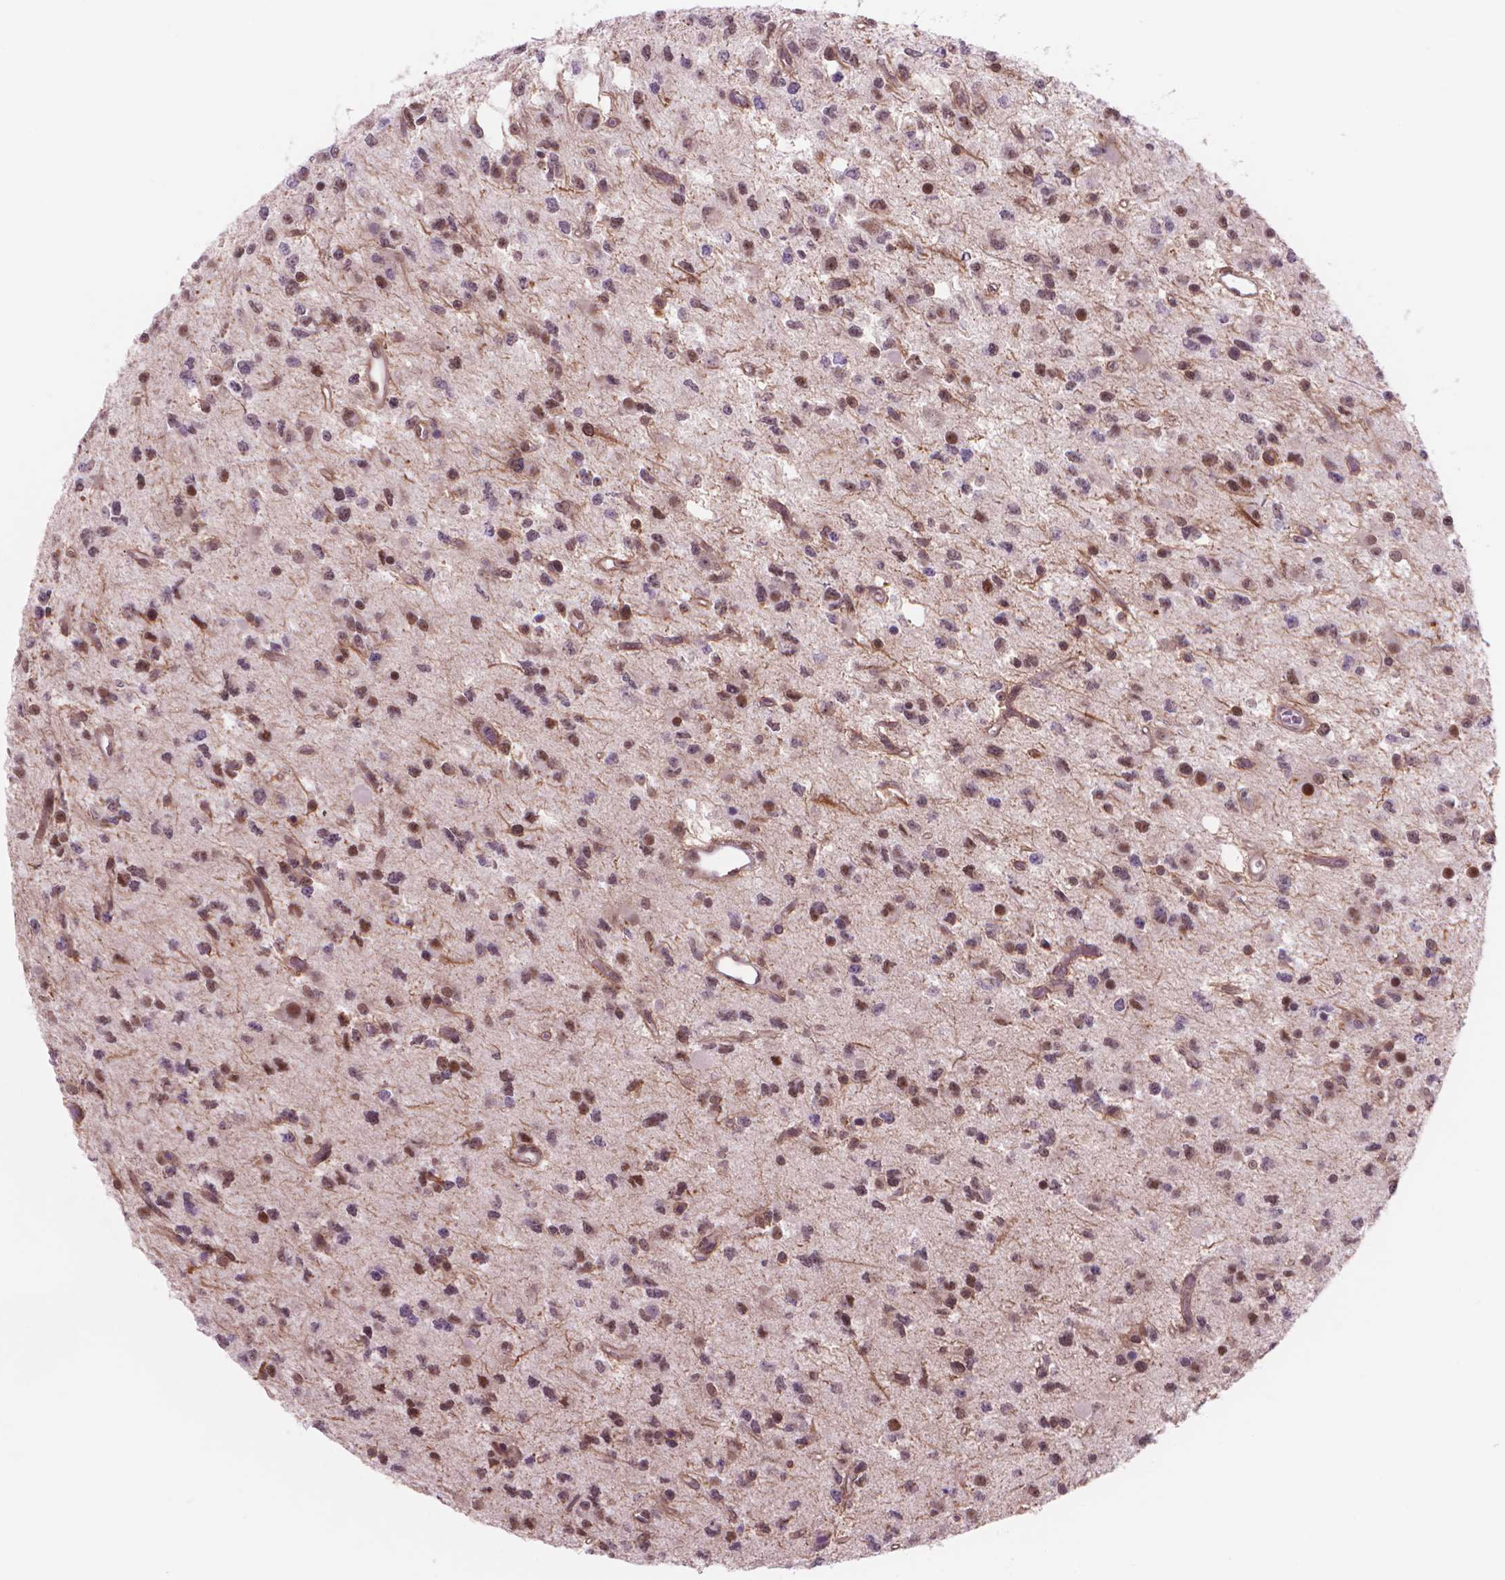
{"staining": {"intensity": "moderate", "quantity": "25%-75%", "location": "nuclear"}, "tissue": "glioma", "cell_type": "Tumor cells", "image_type": "cancer", "snomed": [{"axis": "morphology", "description": "Glioma, malignant, Low grade"}, {"axis": "topography", "description": "Brain"}], "caption": "High-power microscopy captured an immunohistochemistry (IHC) photomicrograph of malignant glioma (low-grade), revealing moderate nuclear staining in about 25%-75% of tumor cells. The staining was performed using DAB (3,3'-diaminobenzidine), with brown indicating positive protein expression. Nuclei are stained blue with hematoxylin.", "gene": "POLR3D", "patient": {"sex": "female", "age": 45}}